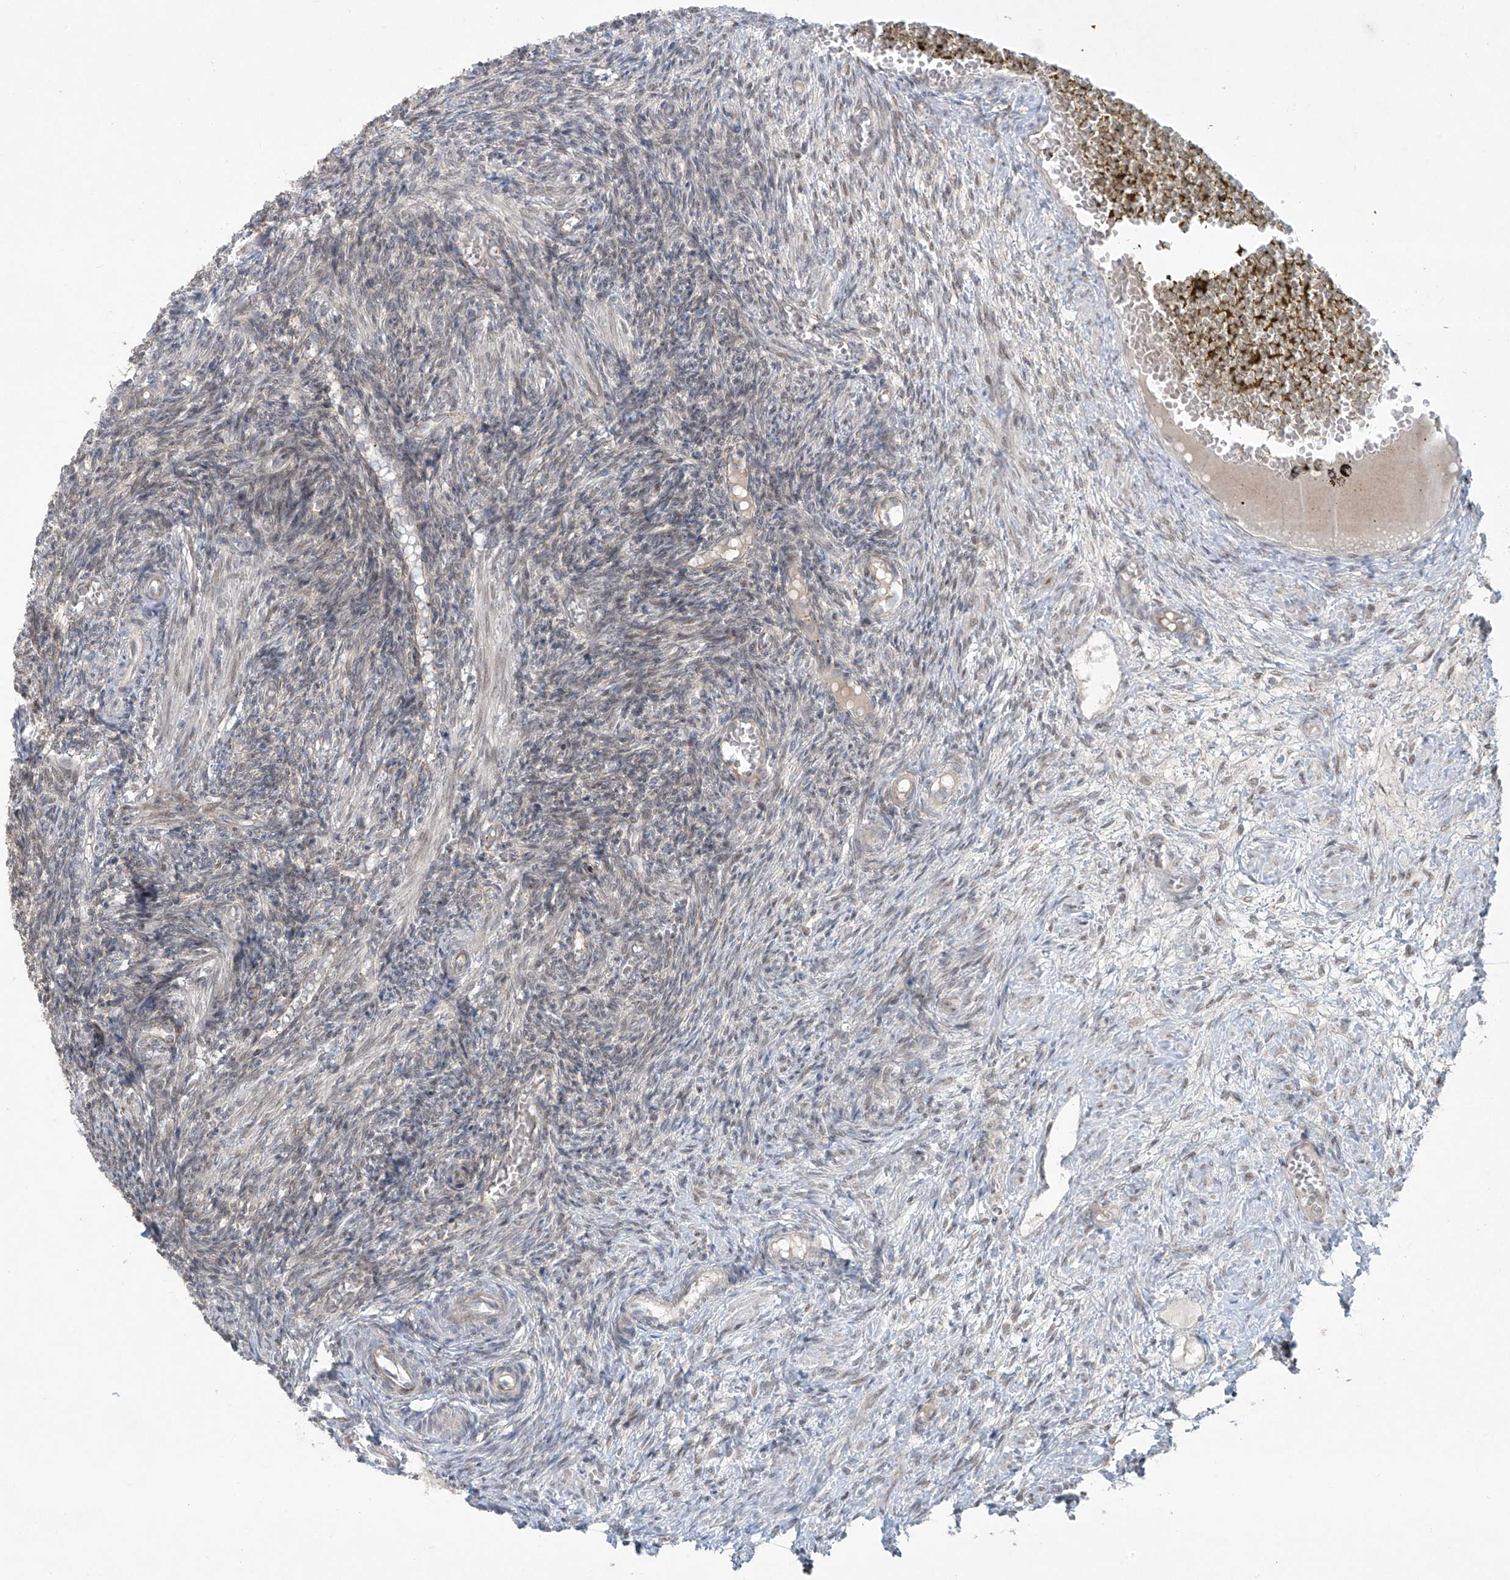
{"staining": {"intensity": "negative", "quantity": "none", "location": "none"}, "tissue": "ovary", "cell_type": "Ovarian stroma cells", "image_type": "normal", "snomed": [{"axis": "morphology", "description": "Normal tissue, NOS"}, {"axis": "topography", "description": "Ovary"}], "caption": "There is no significant positivity in ovarian stroma cells of ovary. (DAB IHC, high magnification).", "gene": "PPAT", "patient": {"sex": "female", "age": 27}}